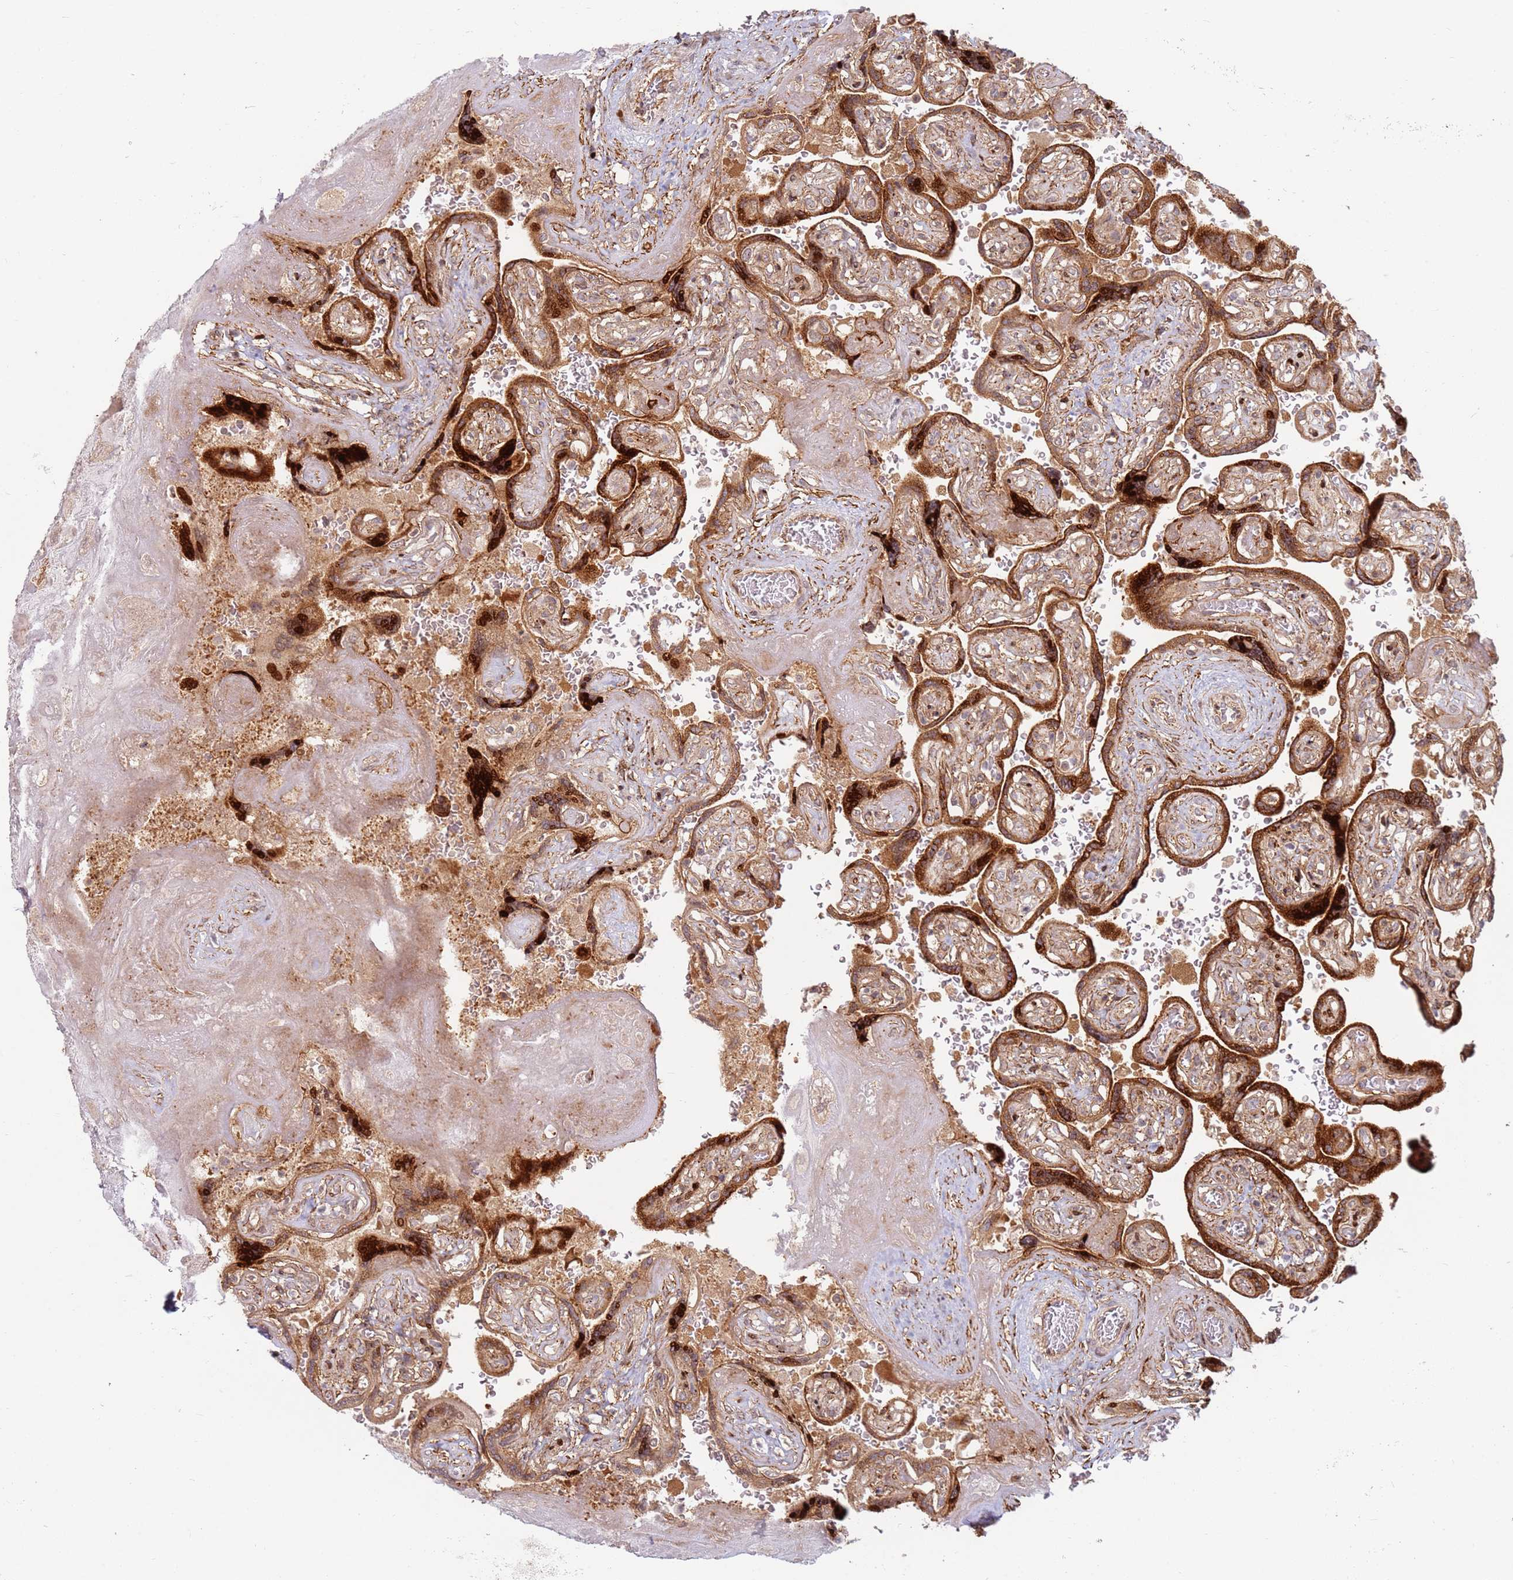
{"staining": {"intensity": "strong", "quantity": ">75%", "location": "cytoplasmic/membranous"}, "tissue": "placenta", "cell_type": "Trophoblastic cells", "image_type": "normal", "snomed": [{"axis": "morphology", "description": "Normal tissue, NOS"}, {"axis": "topography", "description": "Placenta"}], "caption": "Brown immunohistochemical staining in normal human placenta reveals strong cytoplasmic/membranous staining in about >75% of trophoblastic cells. The protein is stained brown, and the nuclei are stained in blue (DAB IHC with brightfield microscopy, high magnification).", "gene": "TMEM233", "patient": {"sex": "female", "age": 32}}